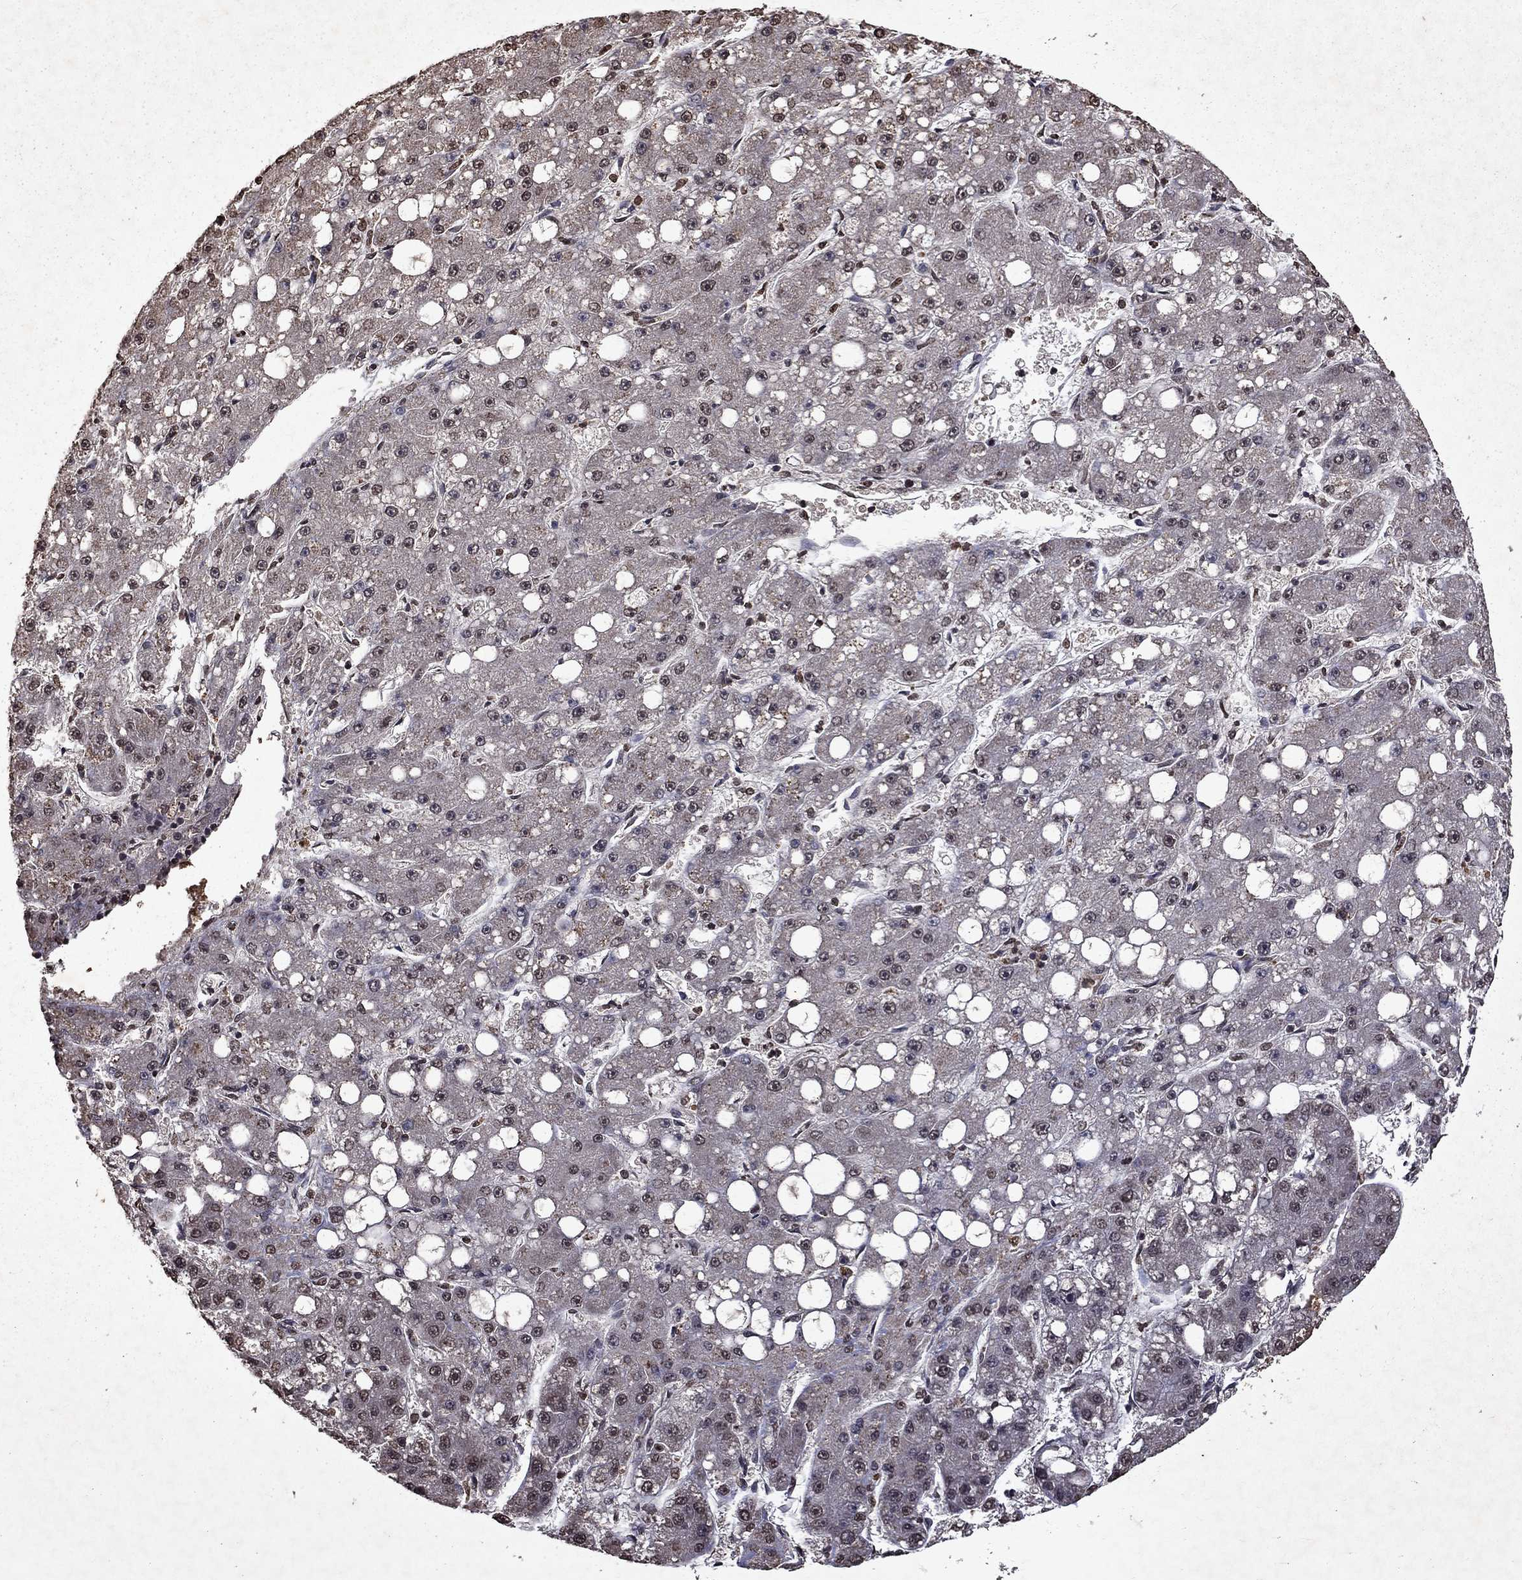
{"staining": {"intensity": "negative", "quantity": "none", "location": "none"}, "tissue": "liver cancer", "cell_type": "Tumor cells", "image_type": "cancer", "snomed": [{"axis": "morphology", "description": "Carcinoma, Hepatocellular, NOS"}, {"axis": "topography", "description": "Liver"}], "caption": "This image is of hepatocellular carcinoma (liver) stained with immunohistochemistry to label a protein in brown with the nuclei are counter-stained blue. There is no positivity in tumor cells.", "gene": "PIN4", "patient": {"sex": "male", "age": 67}}